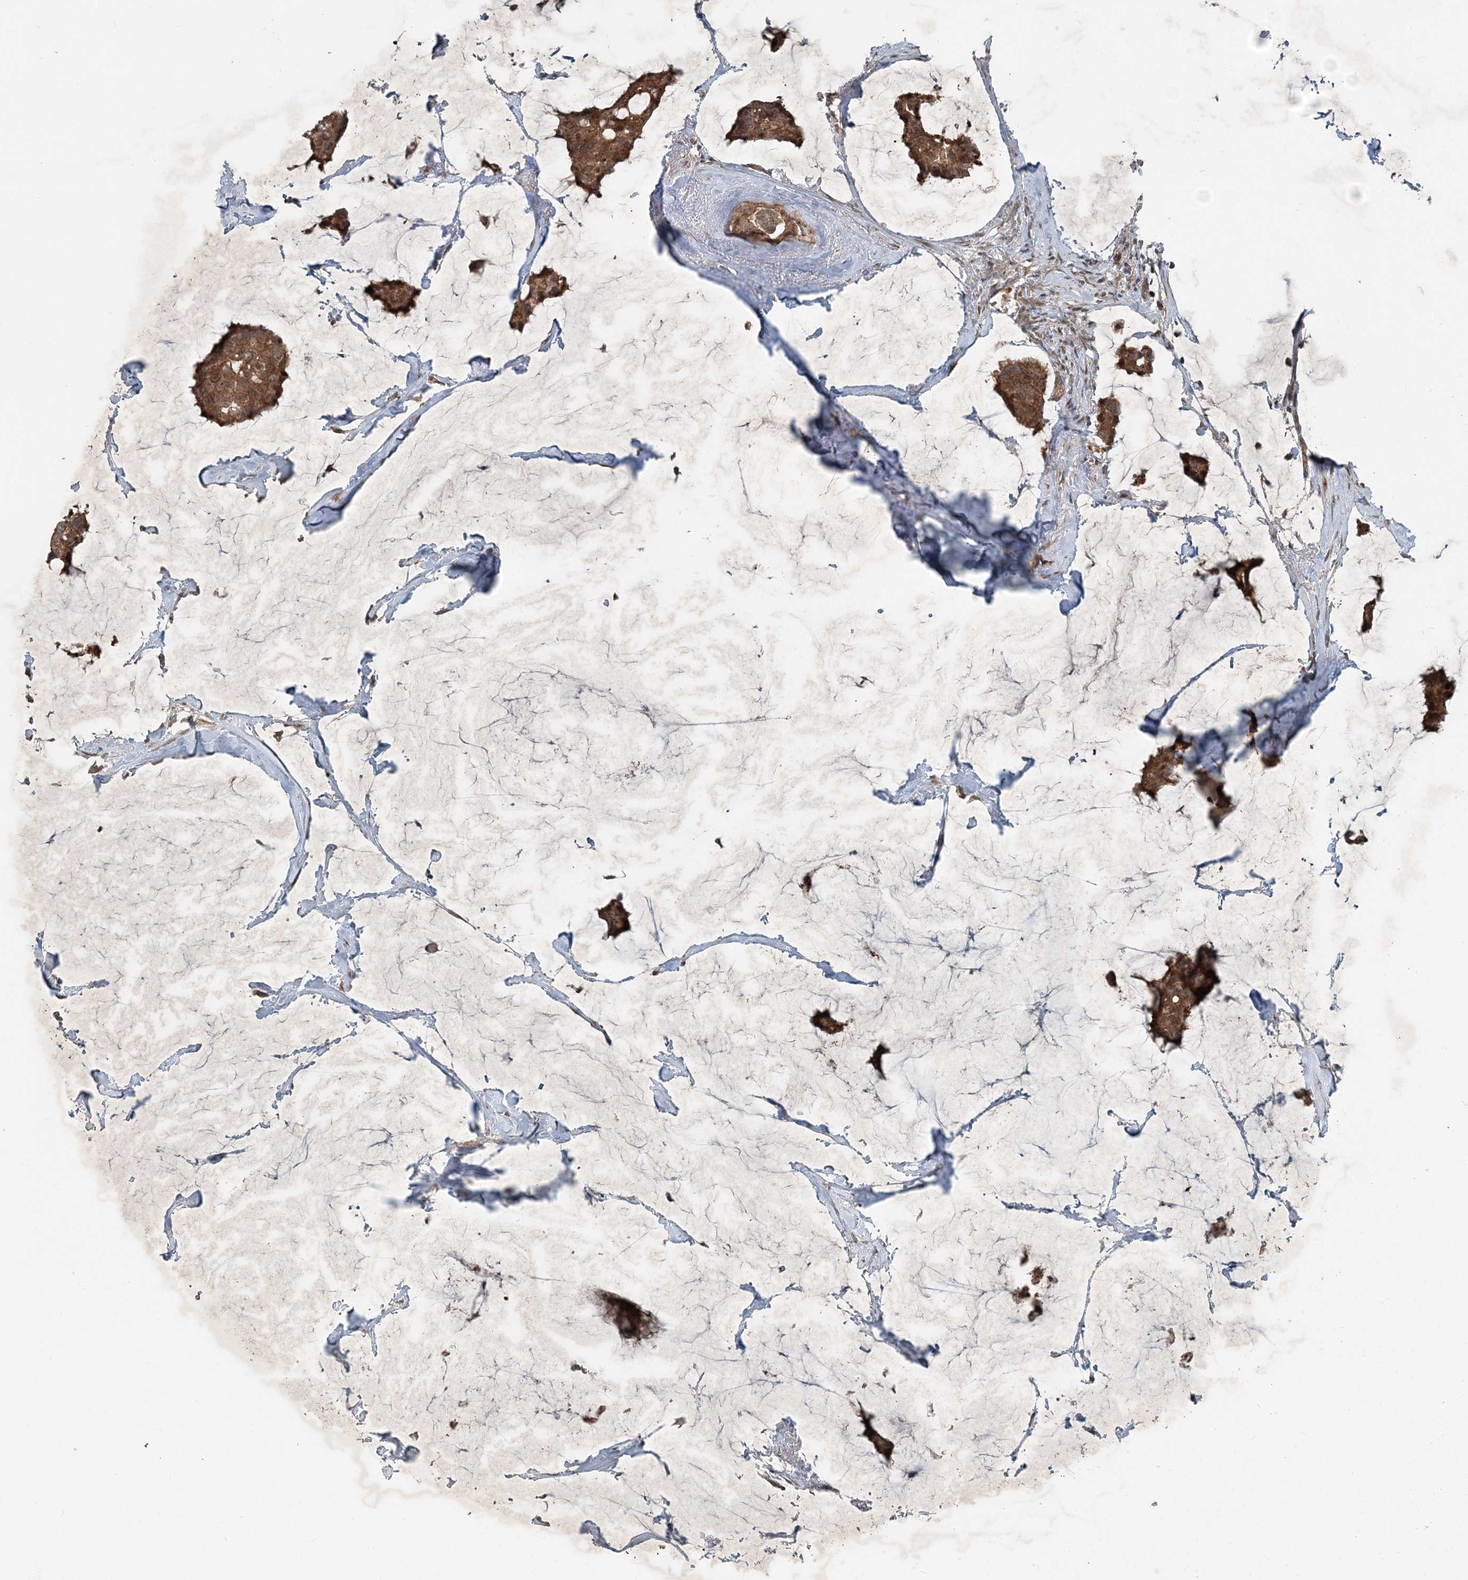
{"staining": {"intensity": "moderate", "quantity": ">75%", "location": "cytoplasmic/membranous,nuclear"}, "tissue": "breast cancer", "cell_type": "Tumor cells", "image_type": "cancer", "snomed": [{"axis": "morphology", "description": "Duct carcinoma"}, {"axis": "topography", "description": "Breast"}], "caption": "IHC staining of breast cancer (invasive ductal carcinoma), which displays medium levels of moderate cytoplasmic/membranous and nuclear expression in approximately >75% of tumor cells indicating moderate cytoplasmic/membranous and nuclear protein positivity. The staining was performed using DAB (brown) for protein detection and nuclei were counterstained in hematoxylin (blue).", "gene": "FBXL17", "patient": {"sex": "female", "age": 93}}